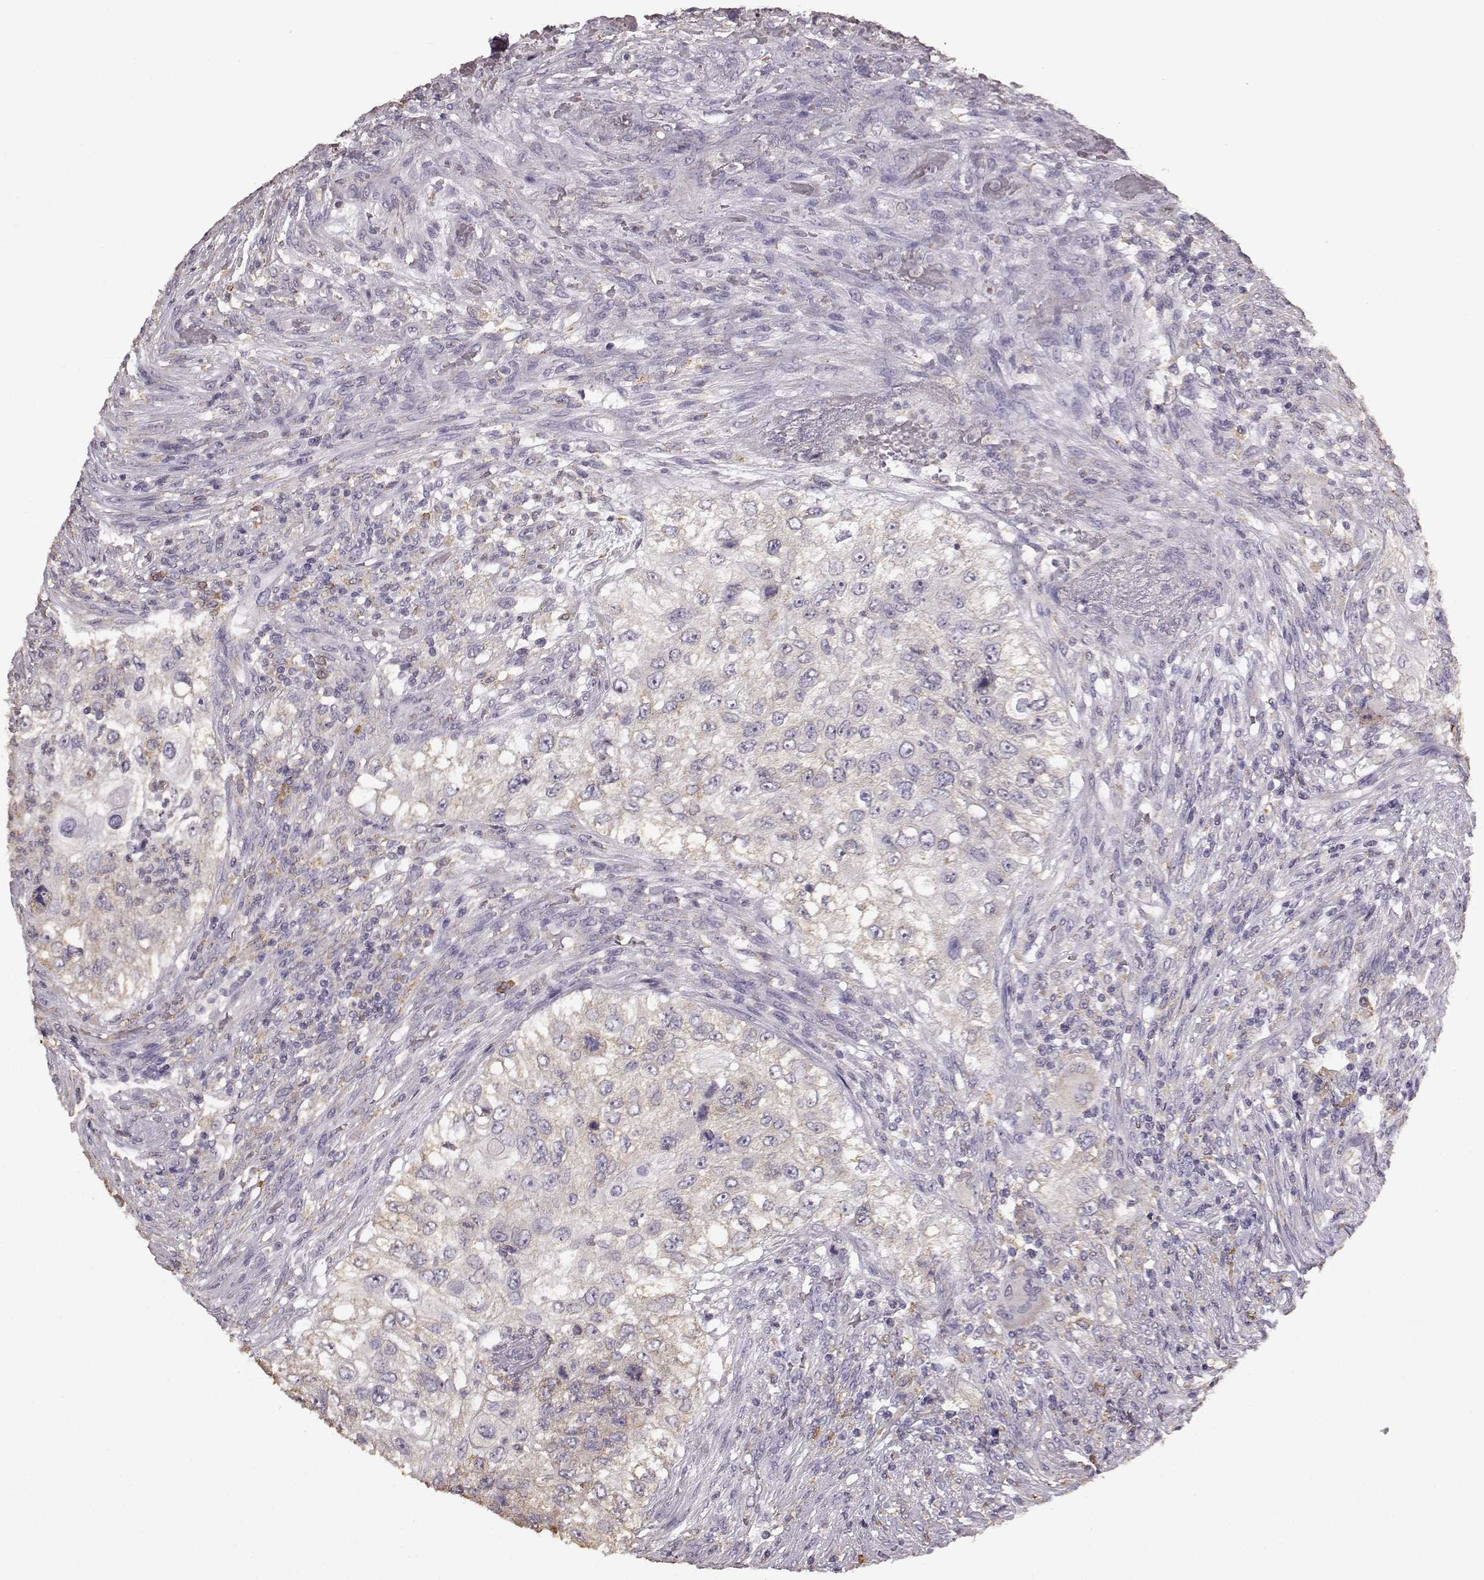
{"staining": {"intensity": "weak", "quantity": "25%-75%", "location": "cytoplasmic/membranous"}, "tissue": "urothelial cancer", "cell_type": "Tumor cells", "image_type": "cancer", "snomed": [{"axis": "morphology", "description": "Urothelial carcinoma, High grade"}, {"axis": "topography", "description": "Urinary bladder"}], "caption": "The image displays immunohistochemical staining of urothelial cancer. There is weak cytoplasmic/membranous positivity is seen in about 25%-75% of tumor cells. The protein of interest is shown in brown color, while the nuclei are stained blue.", "gene": "GABRG3", "patient": {"sex": "female", "age": 60}}